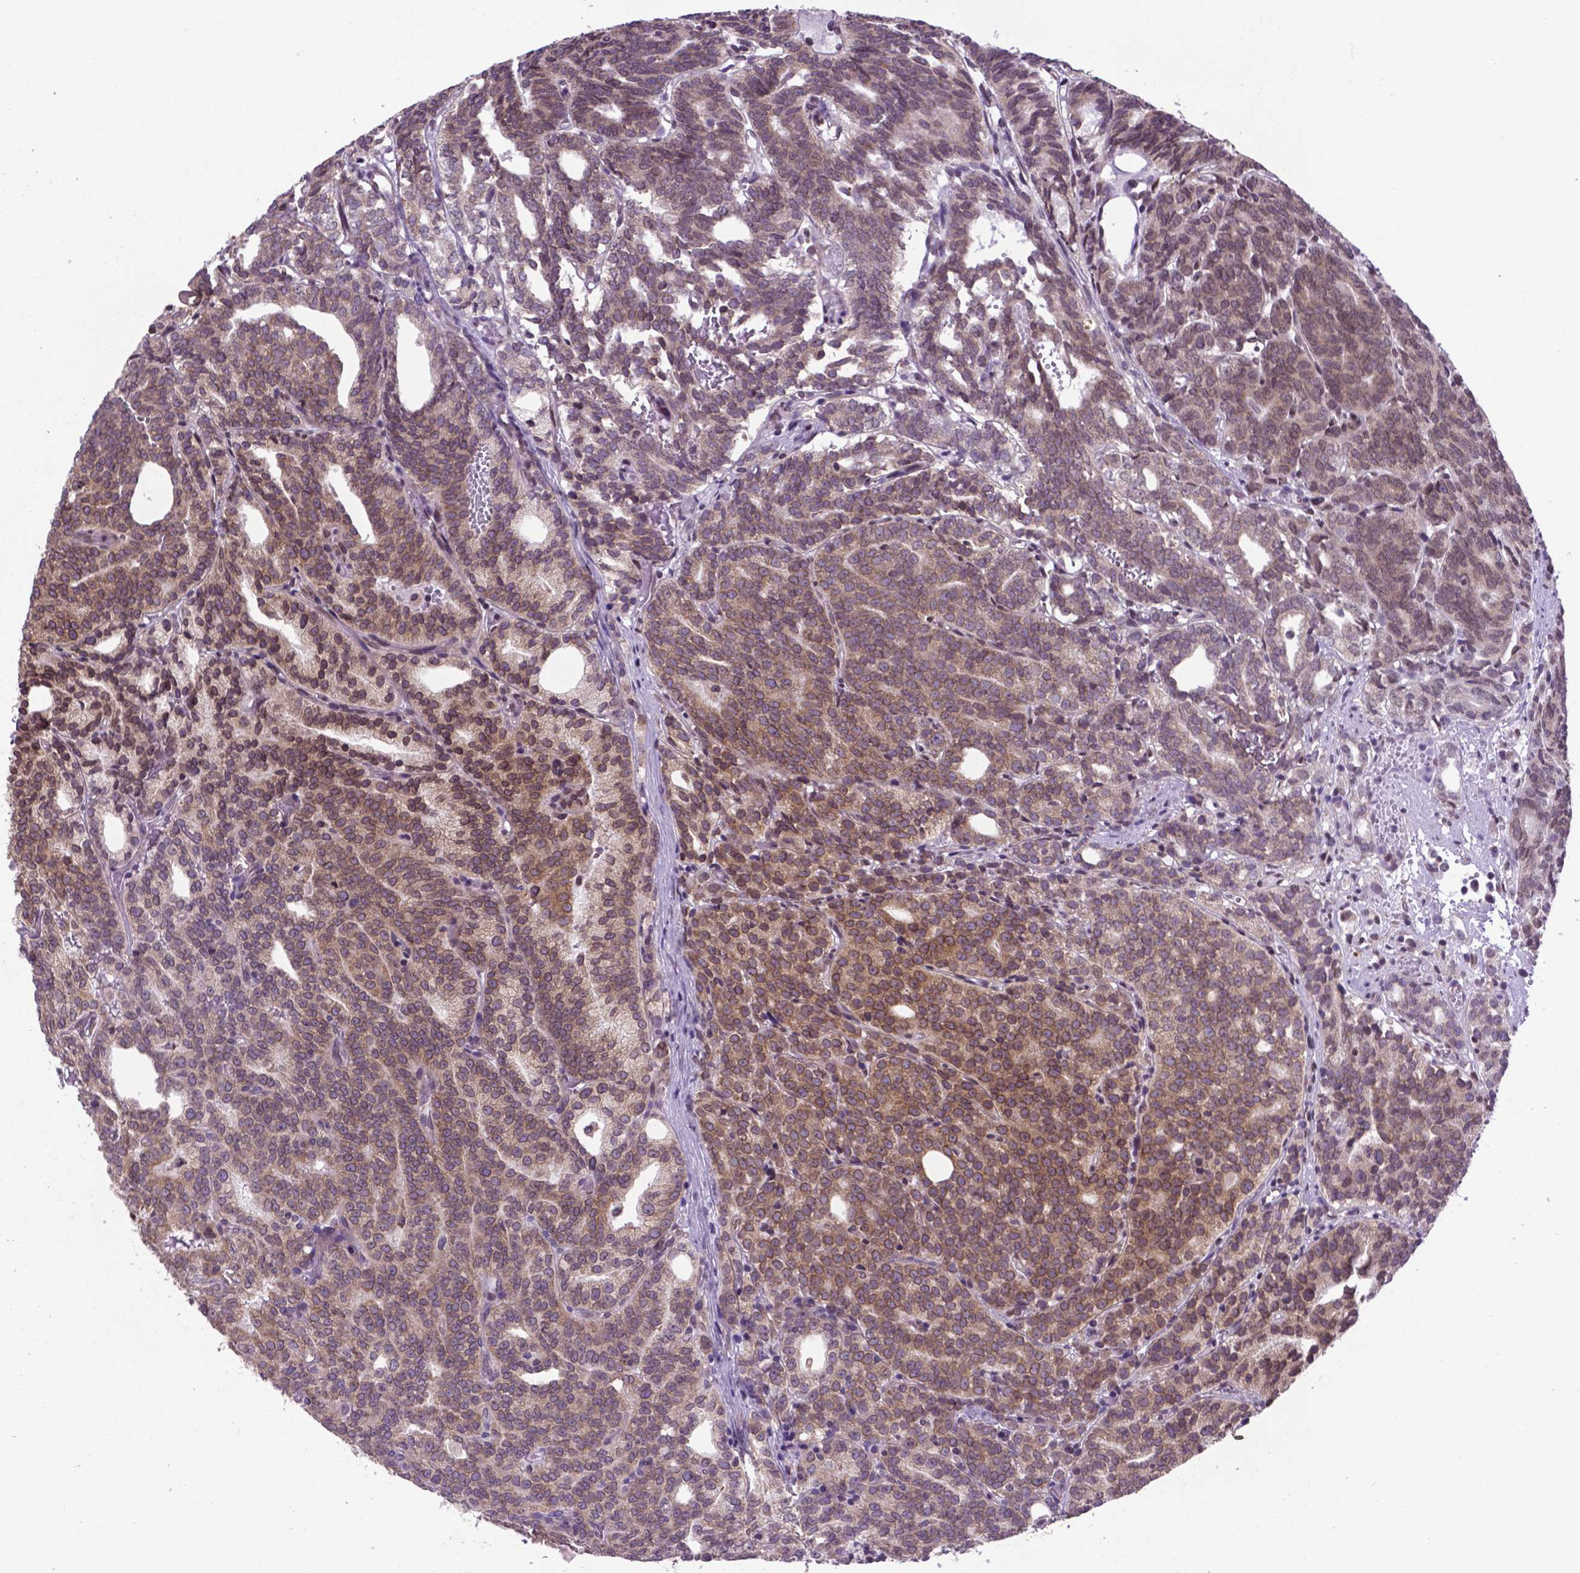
{"staining": {"intensity": "moderate", "quantity": "25%-75%", "location": "cytoplasmic/membranous,nuclear"}, "tissue": "prostate cancer", "cell_type": "Tumor cells", "image_type": "cancer", "snomed": [{"axis": "morphology", "description": "Adenocarcinoma, High grade"}, {"axis": "topography", "description": "Prostate"}], "caption": "Immunohistochemistry (IHC) photomicrograph of neoplastic tissue: prostate cancer (adenocarcinoma (high-grade)) stained using immunohistochemistry shows medium levels of moderate protein expression localized specifically in the cytoplasmic/membranous and nuclear of tumor cells, appearing as a cytoplasmic/membranous and nuclear brown color.", "gene": "WDR83OS", "patient": {"sex": "male", "age": 53}}